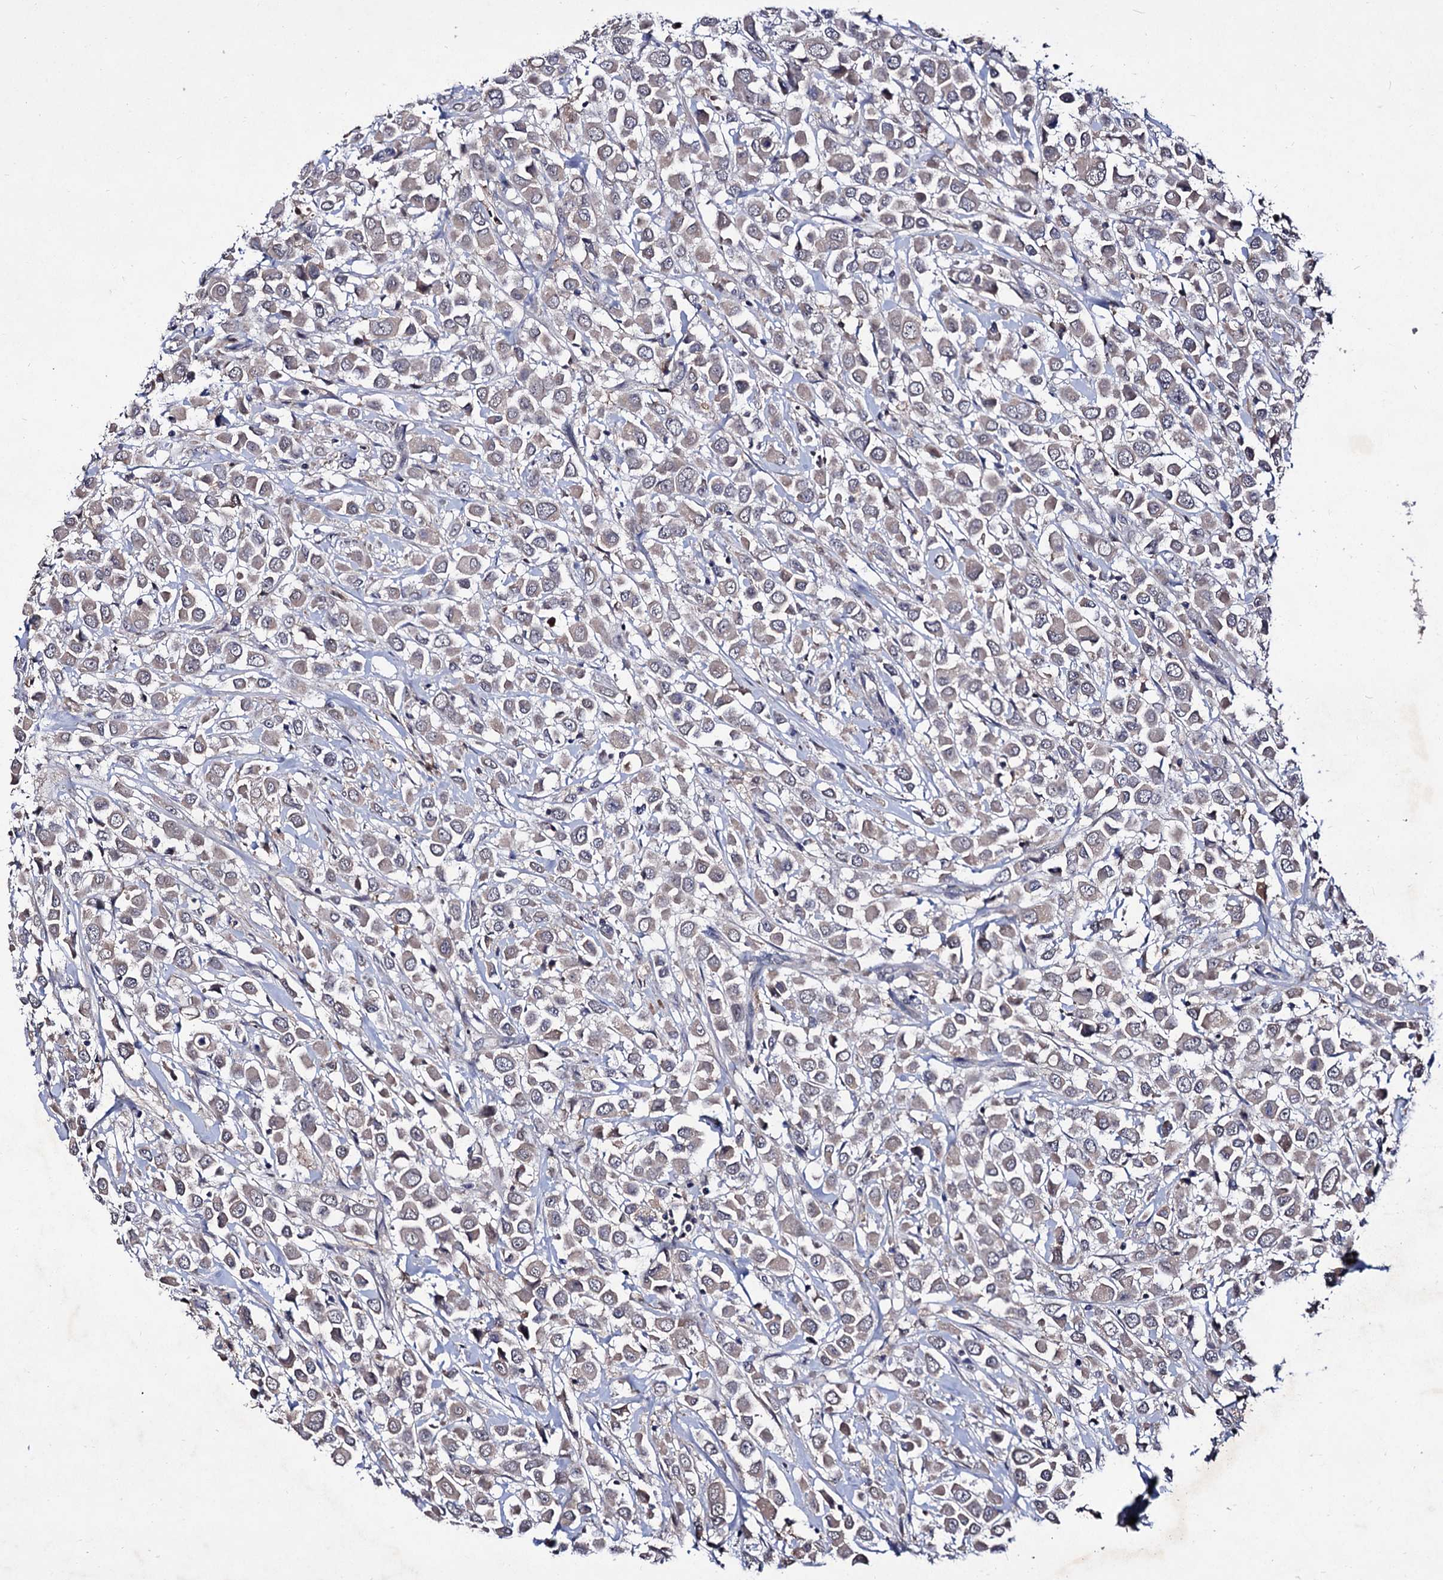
{"staining": {"intensity": "negative", "quantity": "none", "location": "none"}, "tissue": "breast cancer", "cell_type": "Tumor cells", "image_type": "cancer", "snomed": [{"axis": "morphology", "description": "Duct carcinoma"}, {"axis": "topography", "description": "Breast"}], "caption": "IHC image of breast infiltrating ductal carcinoma stained for a protein (brown), which shows no positivity in tumor cells. (Stains: DAB (3,3'-diaminobenzidine) IHC with hematoxylin counter stain, Microscopy: brightfield microscopy at high magnification).", "gene": "ACTR6", "patient": {"sex": "female", "age": 61}}